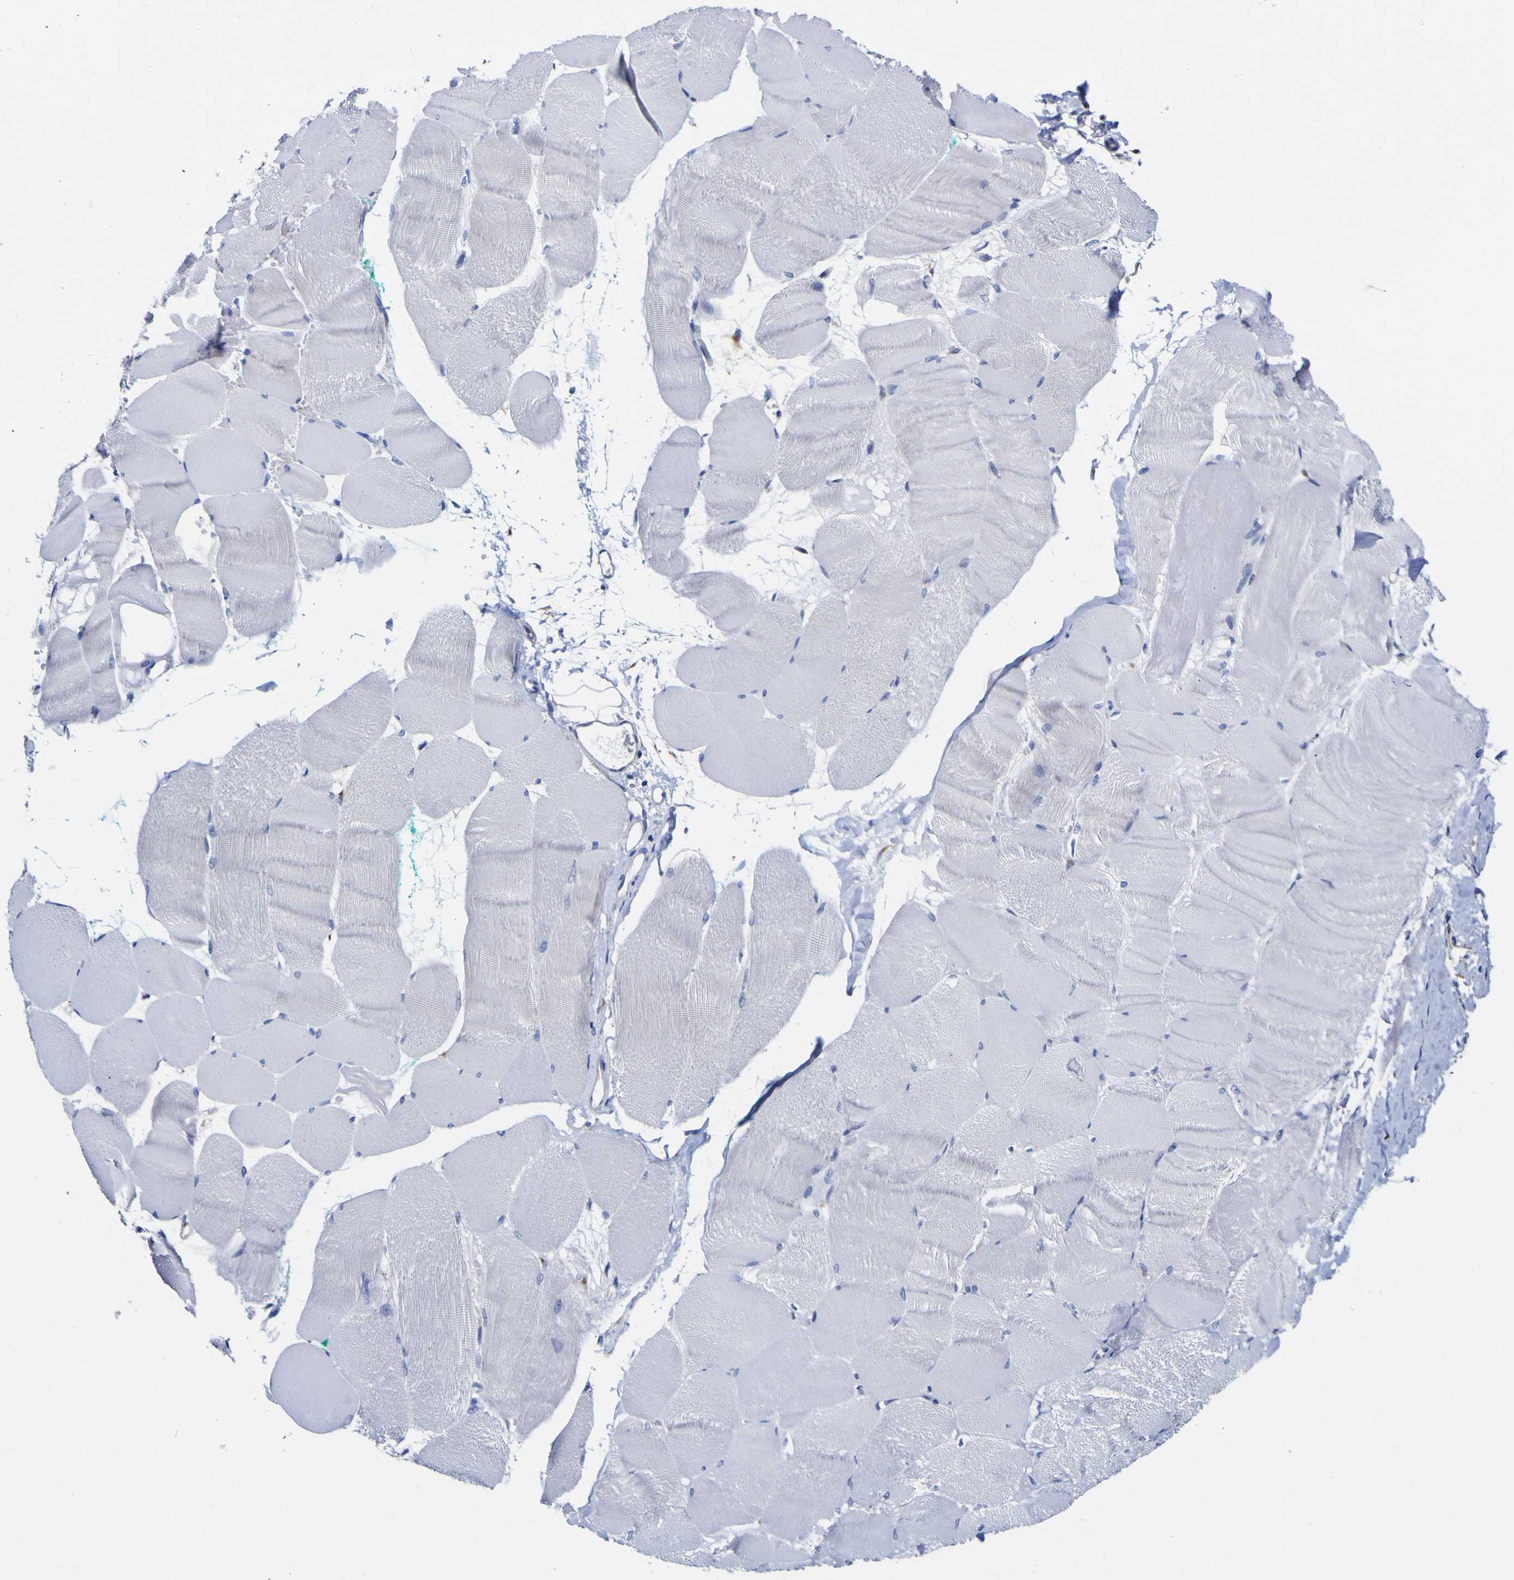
{"staining": {"intensity": "negative", "quantity": "none", "location": "none"}, "tissue": "skeletal muscle", "cell_type": "Myocytes", "image_type": "normal", "snomed": [{"axis": "morphology", "description": "Normal tissue, NOS"}, {"axis": "morphology", "description": "Squamous cell carcinoma, NOS"}, {"axis": "topography", "description": "Skeletal muscle"}], "caption": "Protein analysis of unremarkable skeletal muscle displays no significant expression in myocytes. (DAB (3,3'-diaminobenzidine) immunohistochemistry, high magnification).", "gene": "GOLM1", "patient": {"sex": "male", "age": 51}}